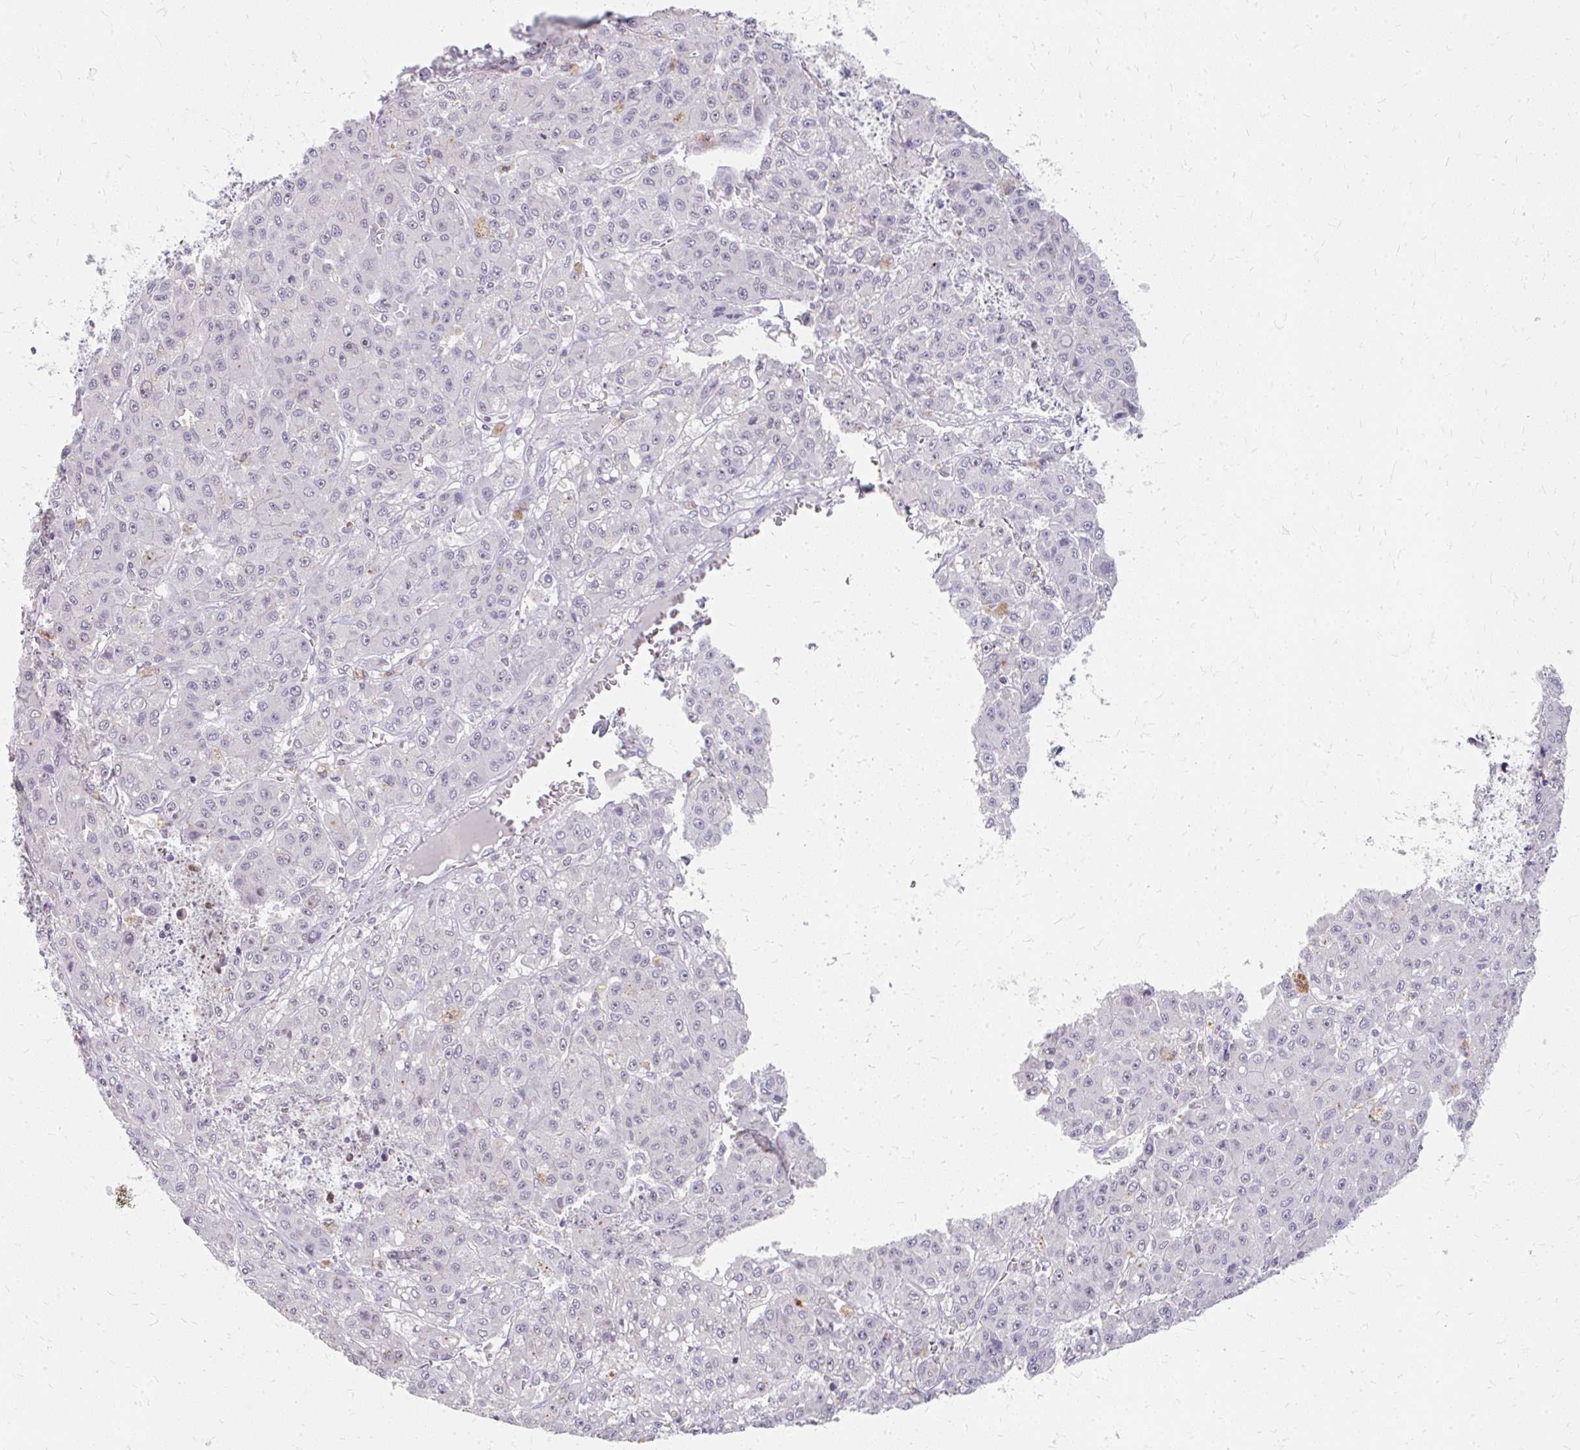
{"staining": {"intensity": "negative", "quantity": "none", "location": "none"}, "tissue": "liver cancer", "cell_type": "Tumor cells", "image_type": "cancer", "snomed": [{"axis": "morphology", "description": "Carcinoma, Hepatocellular, NOS"}, {"axis": "topography", "description": "Liver"}], "caption": "Immunohistochemistry of human hepatocellular carcinoma (liver) shows no expression in tumor cells.", "gene": "GTF2H1", "patient": {"sex": "male", "age": 70}}